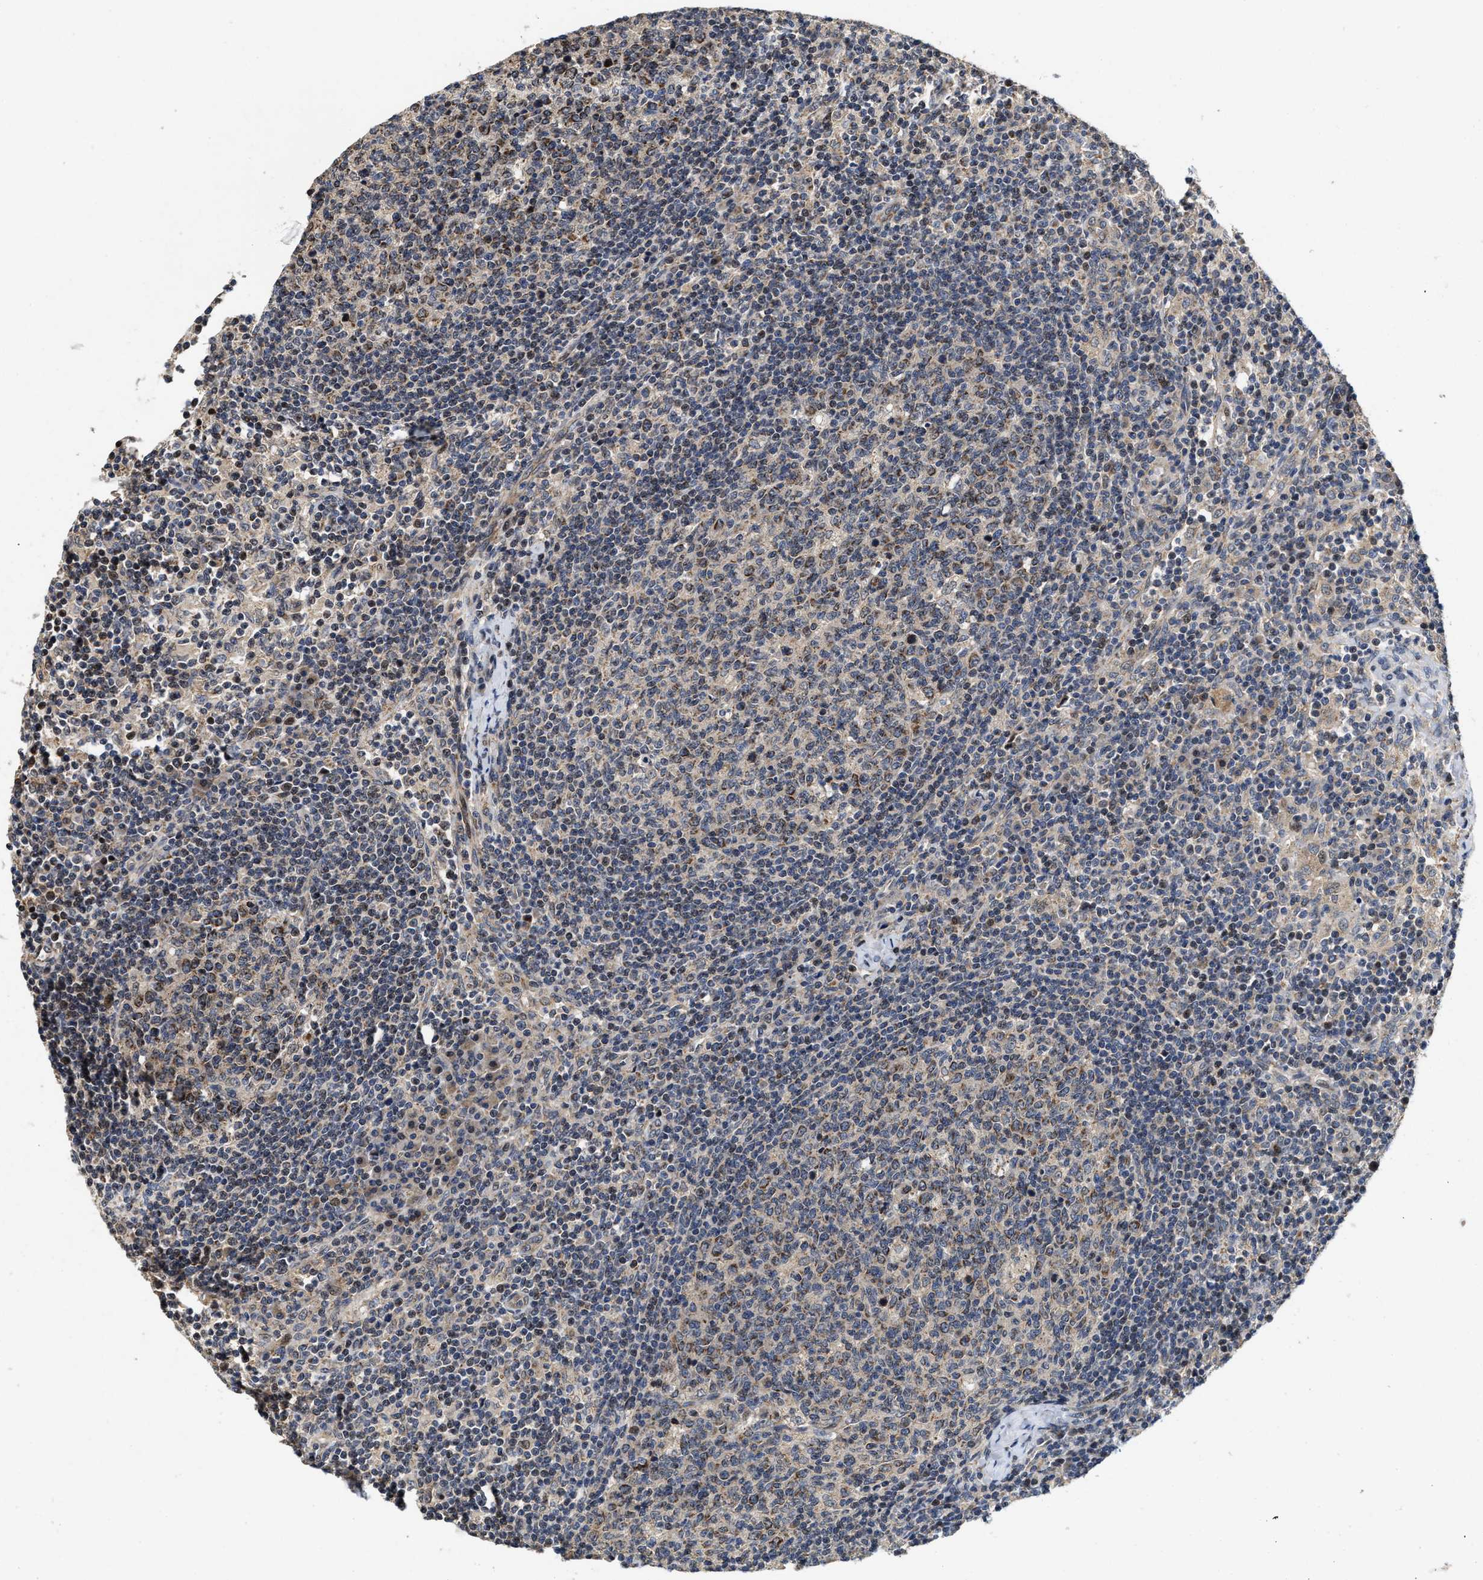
{"staining": {"intensity": "moderate", "quantity": "<25%", "location": "cytoplasmic/membranous"}, "tissue": "lymph node", "cell_type": "Germinal center cells", "image_type": "normal", "snomed": [{"axis": "morphology", "description": "Normal tissue, NOS"}, {"axis": "morphology", "description": "Inflammation, NOS"}, {"axis": "topography", "description": "Lymph node"}], "caption": "Immunohistochemistry image of benign lymph node stained for a protein (brown), which reveals low levels of moderate cytoplasmic/membranous expression in approximately <25% of germinal center cells.", "gene": "SCYL2", "patient": {"sex": "male", "age": 55}}